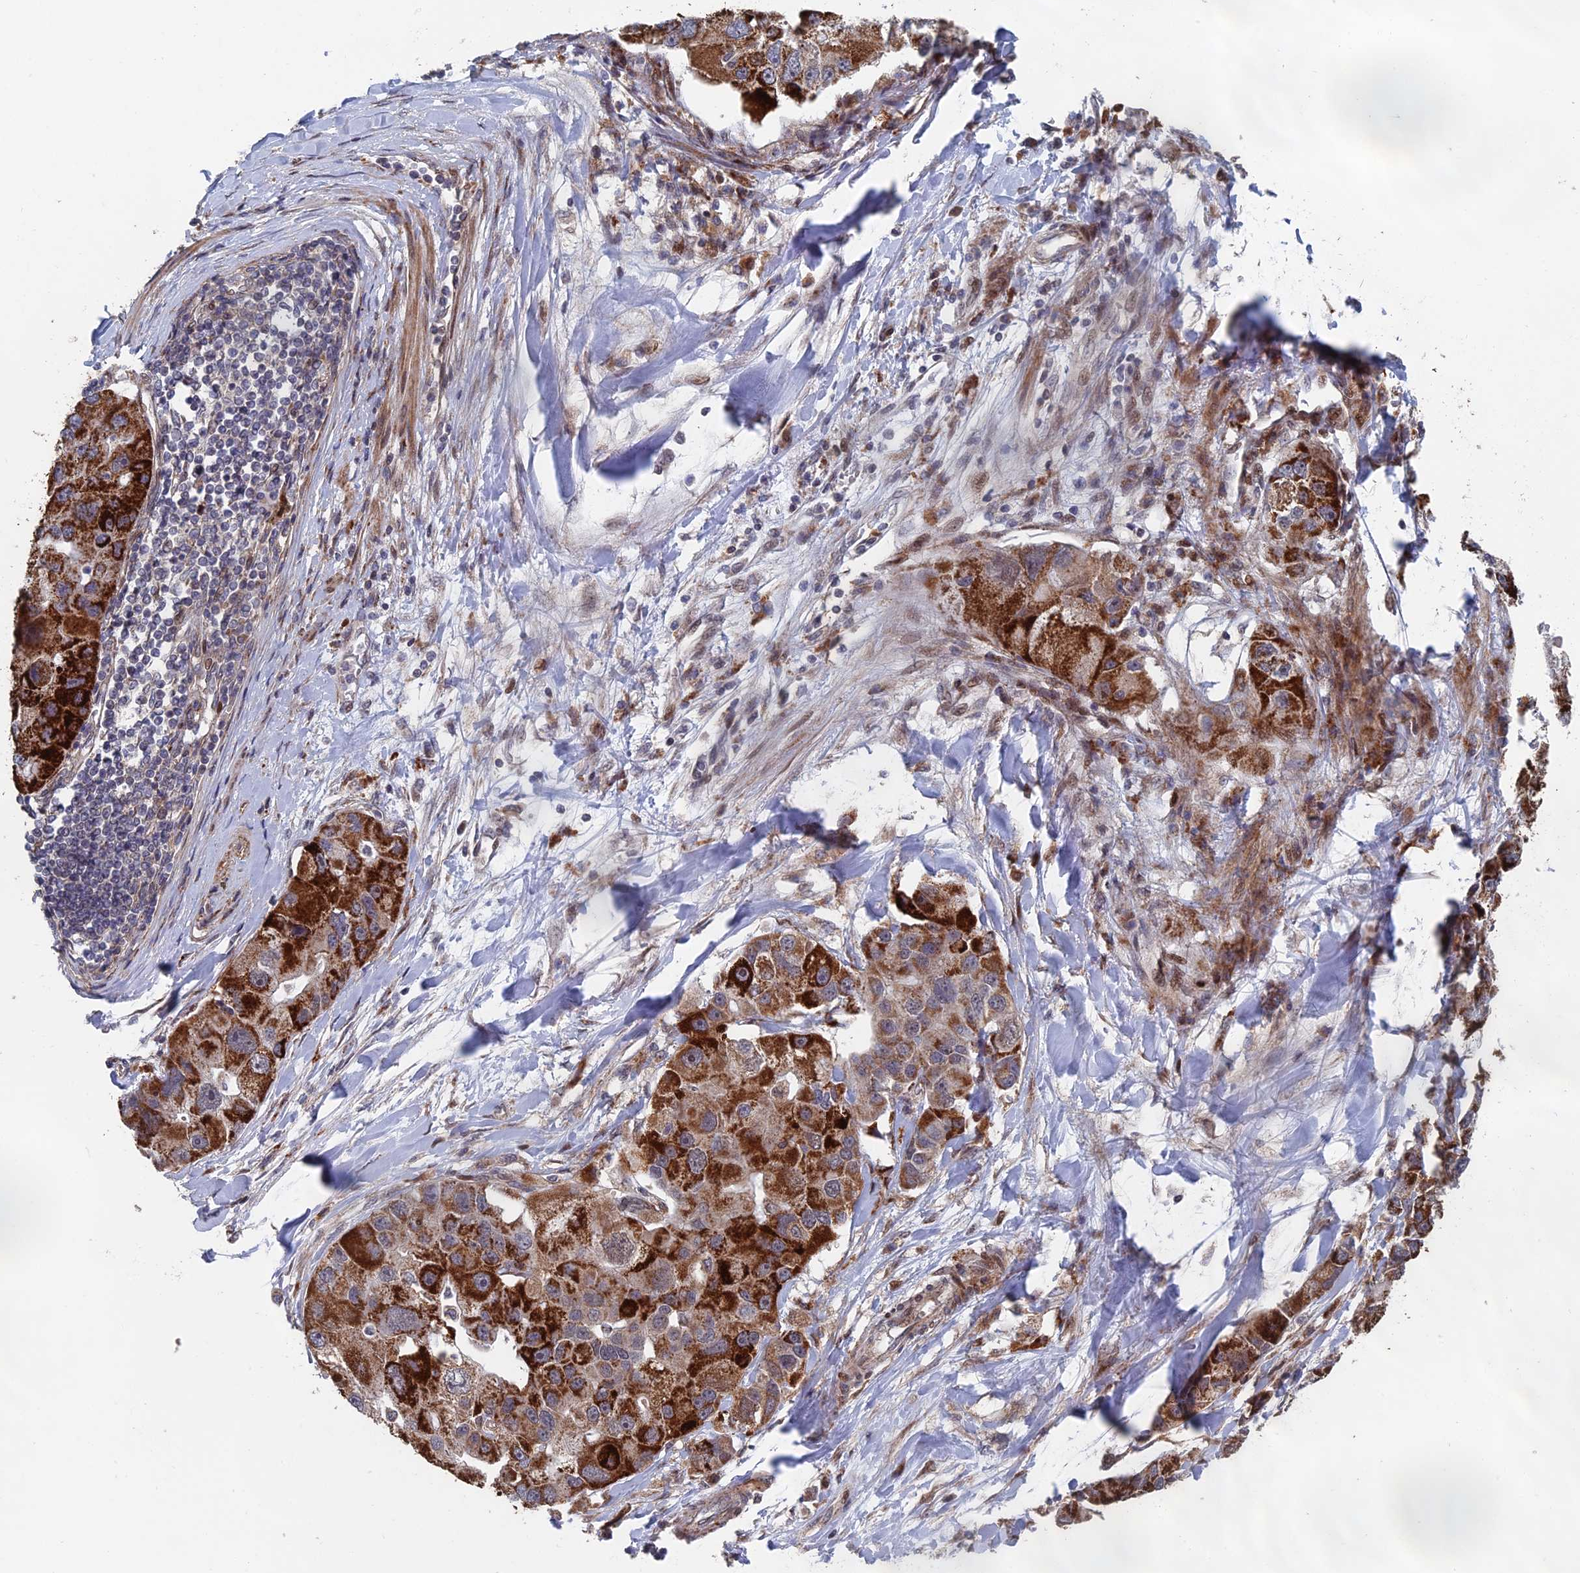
{"staining": {"intensity": "strong", "quantity": "25%-75%", "location": "cytoplasmic/membranous"}, "tissue": "lung cancer", "cell_type": "Tumor cells", "image_type": "cancer", "snomed": [{"axis": "morphology", "description": "Adenocarcinoma, NOS"}, {"axis": "topography", "description": "Lung"}], "caption": "Human lung cancer stained with a brown dye reveals strong cytoplasmic/membranous positive positivity in about 25%-75% of tumor cells.", "gene": "GTF2IRD1", "patient": {"sex": "female", "age": 54}}